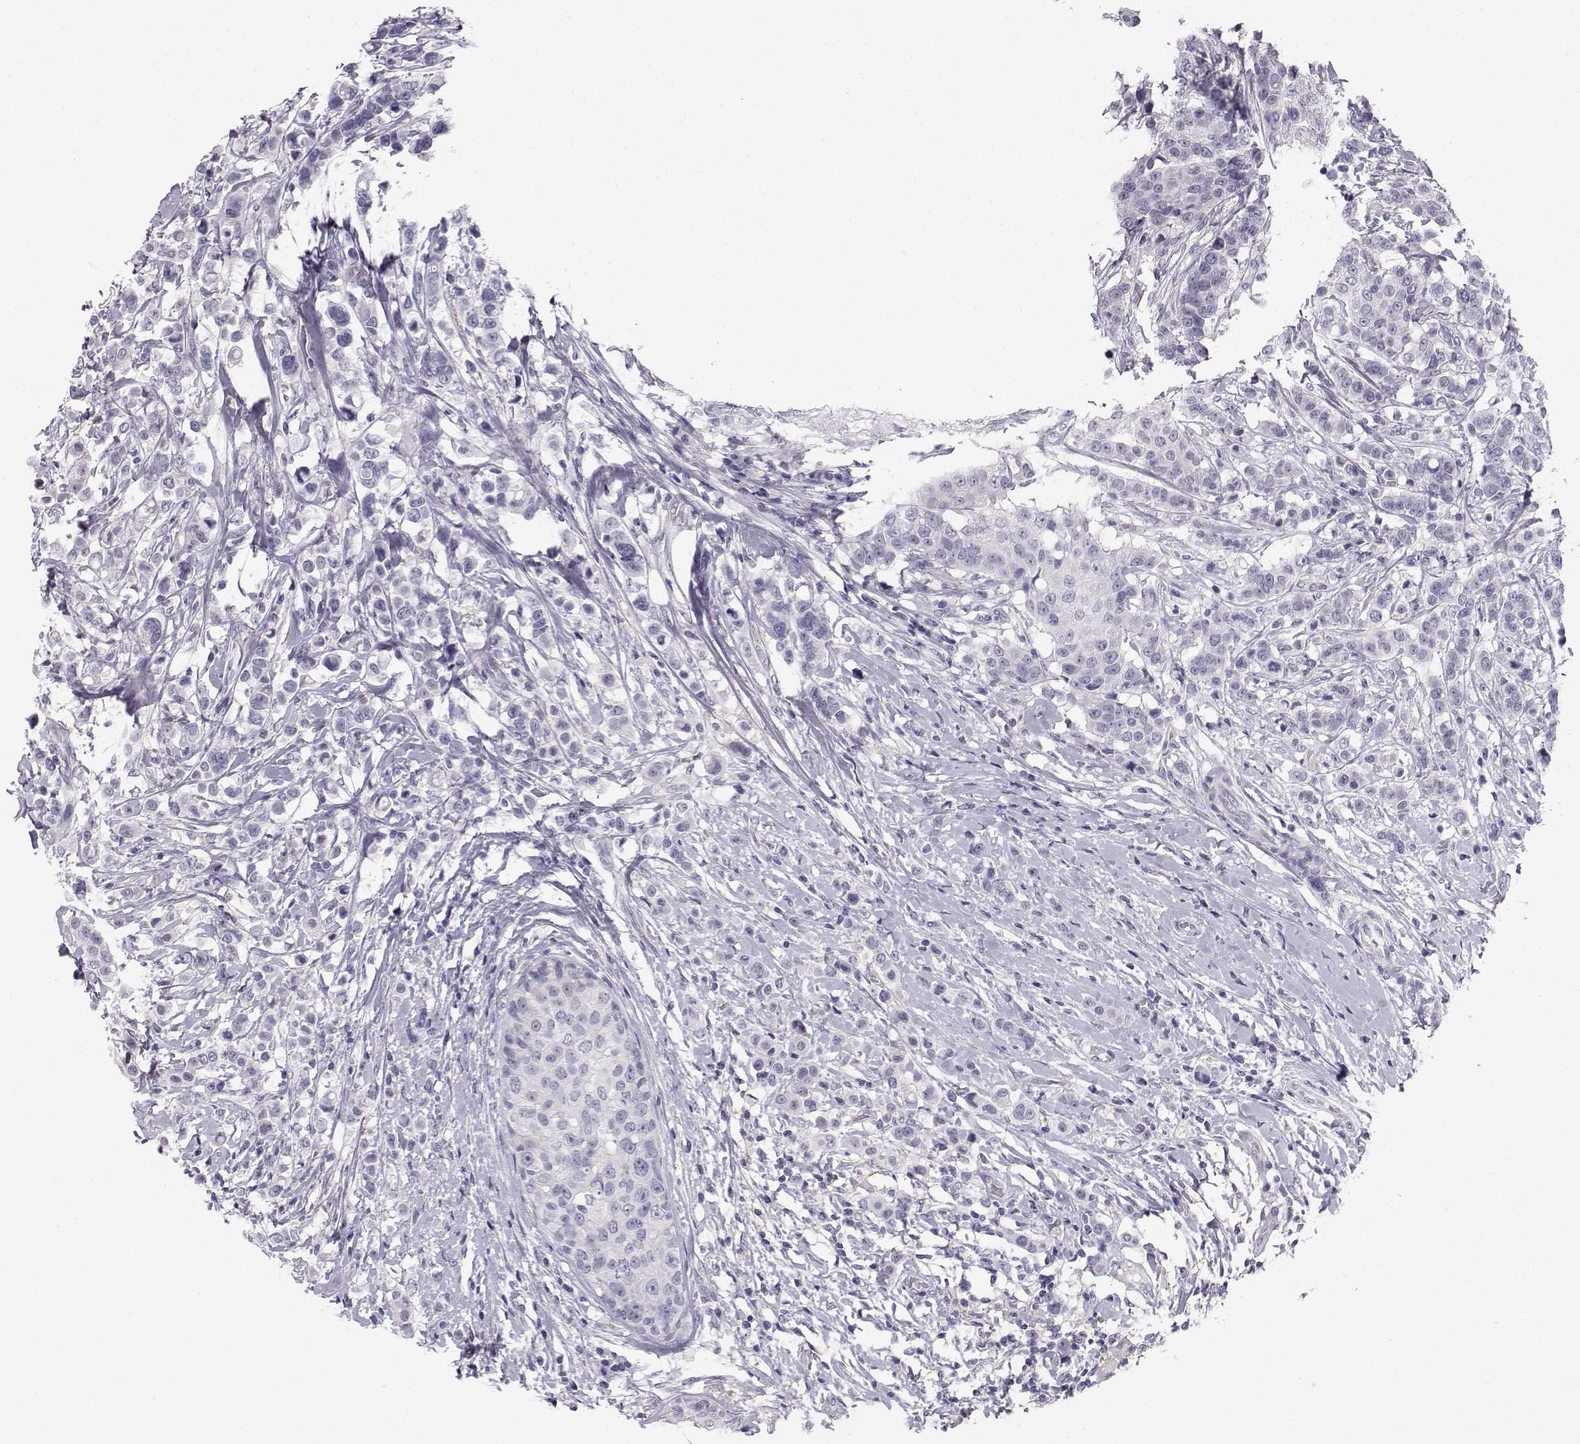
{"staining": {"intensity": "negative", "quantity": "none", "location": "none"}, "tissue": "breast cancer", "cell_type": "Tumor cells", "image_type": "cancer", "snomed": [{"axis": "morphology", "description": "Duct carcinoma"}, {"axis": "topography", "description": "Breast"}], "caption": "Human breast intraductal carcinoma stained for a protein using IHC reveals no expression in tumor cells.", "gene": "SPDYE4", "patient": {"sex": "female", "age": 27}}